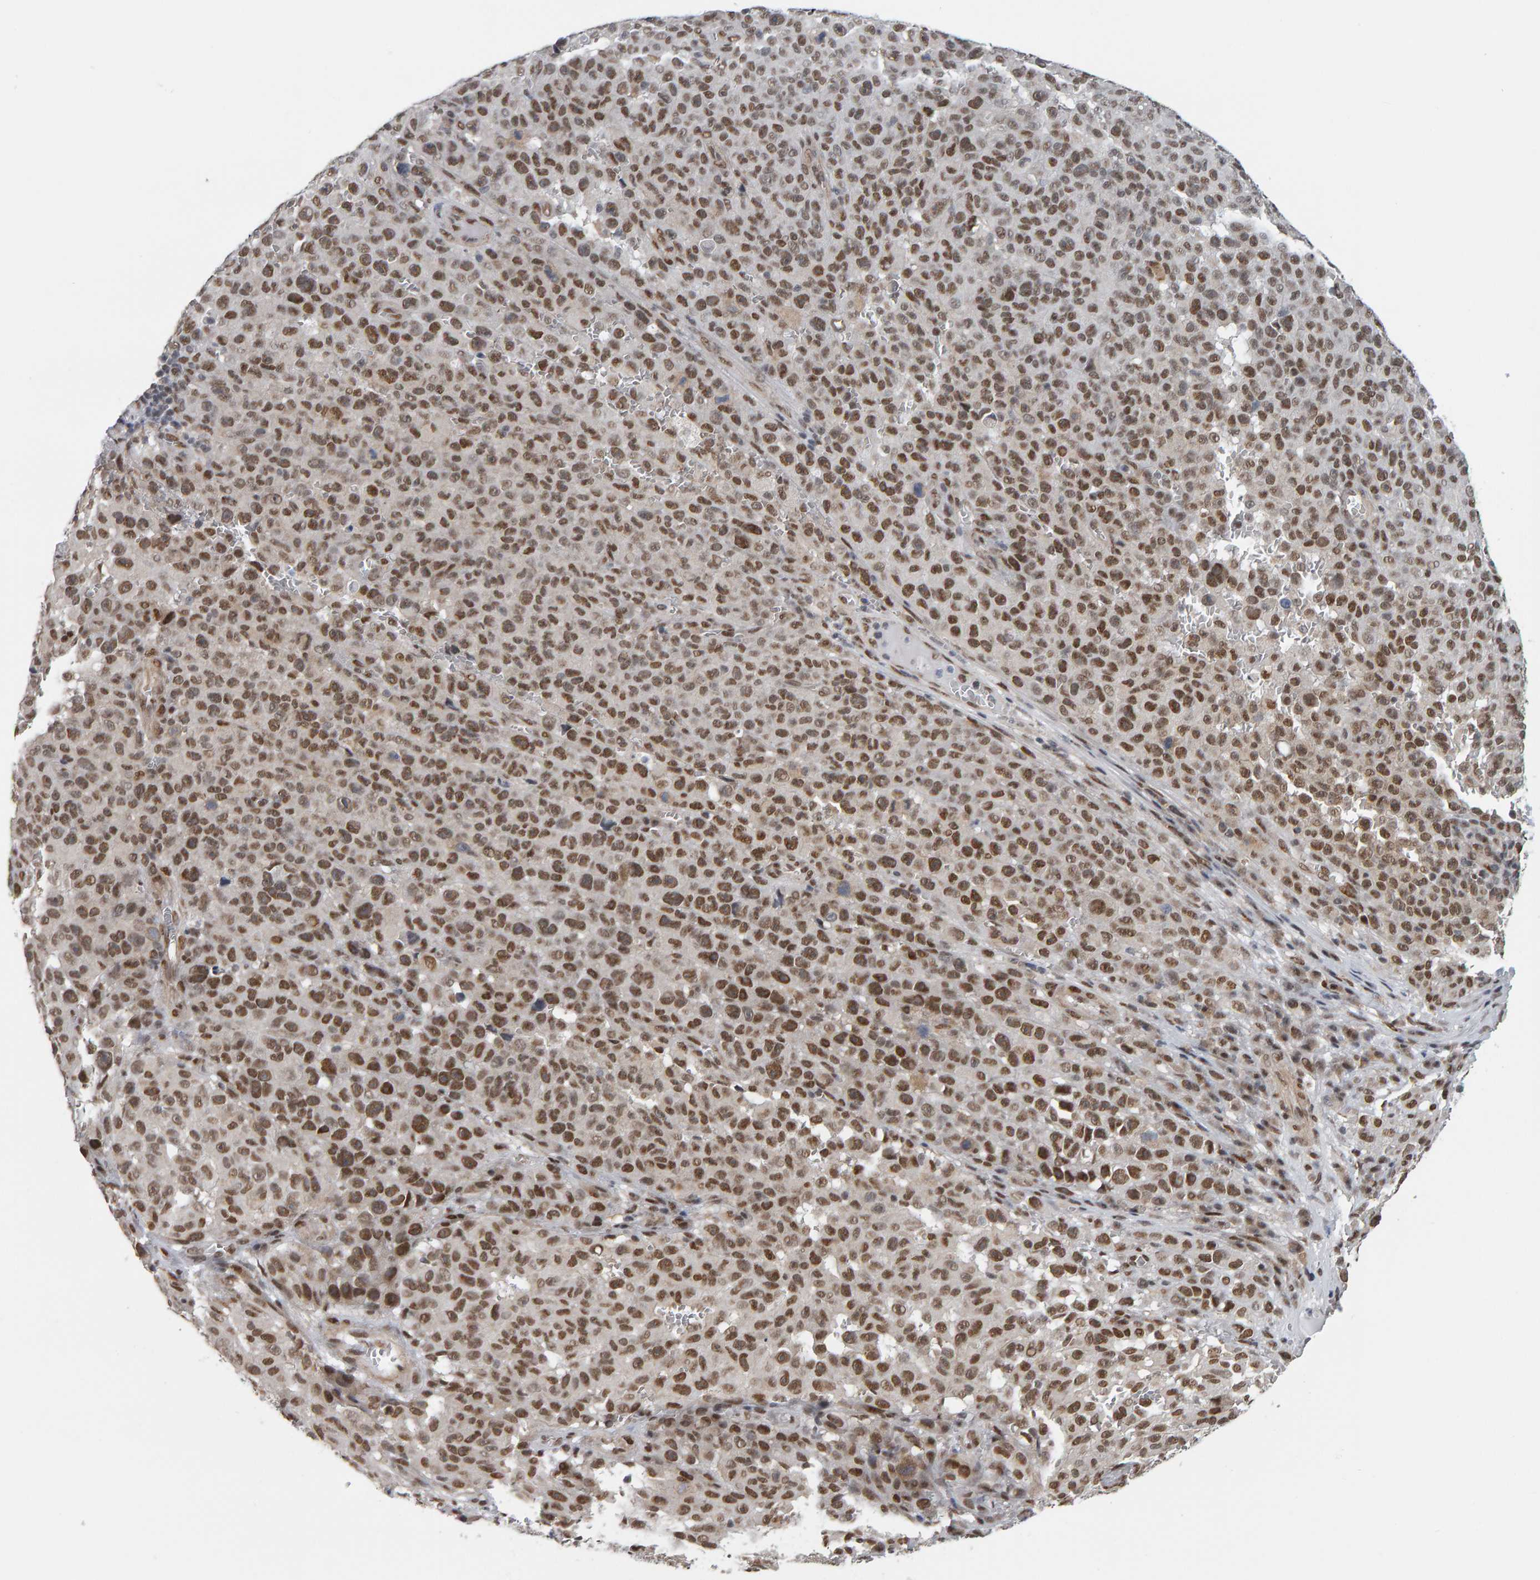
{"staining": {"intensity": "strong", "quantity": ">75%", "location": "nuclear"}, "tissue": "melanoma", "cell_type": "Tumor cells", "image_type": "cancer", "snomed": [{"axis": "morphology", "description": "Malignant melanoma, NOS"}, {"axis": "topography", "description": "Skin"}], "caption": "Immunohistochemical staining of human melanoma shows high levels of strong nuclear protein positivity in approximately >75% of tumor cells.", "gene": "ATF7IP", "patient": {"sex": "female", "age": 82}}